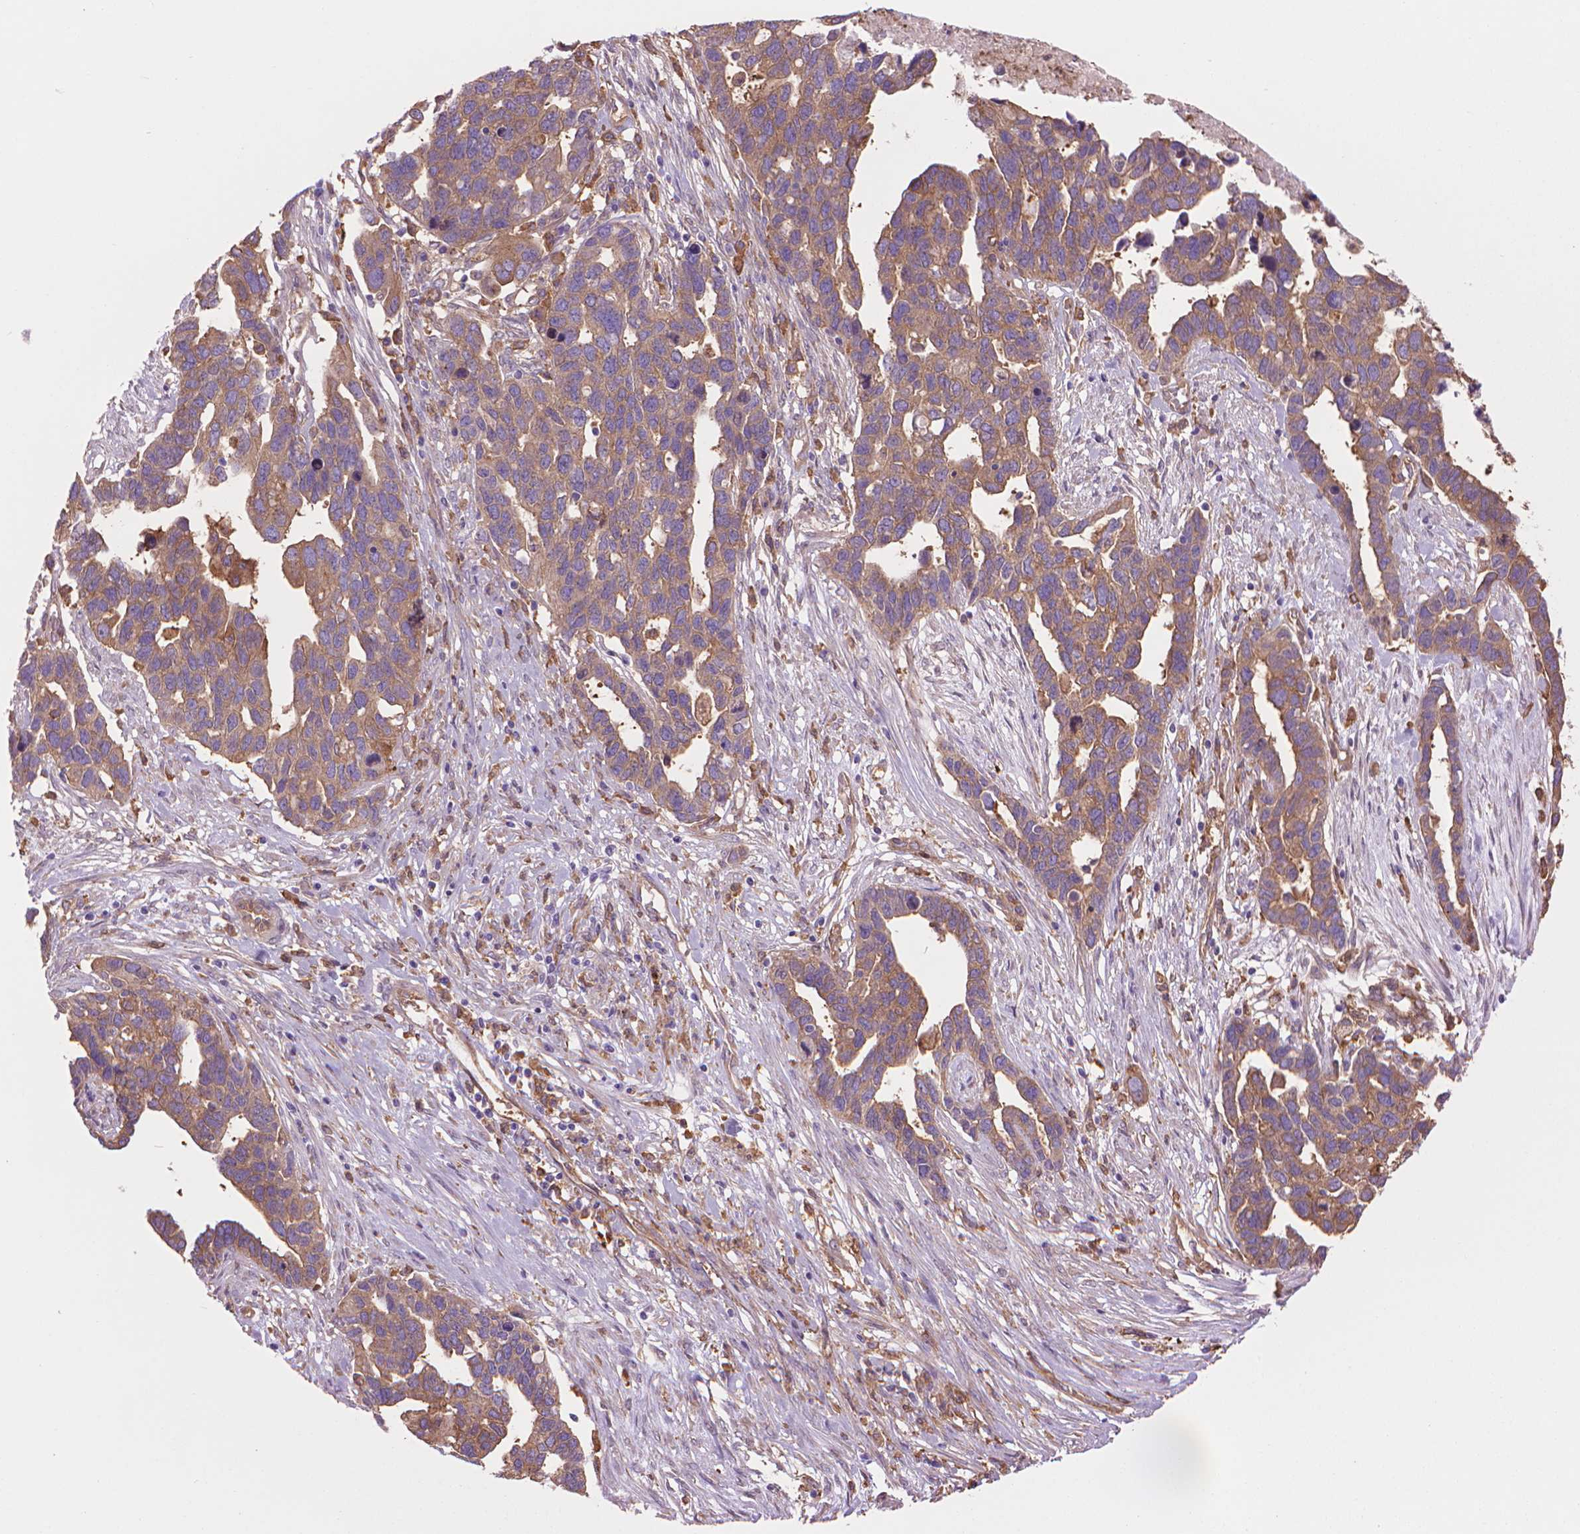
{"staining": {"intensity": "weak", "quantity": ">75%", "location": "cytoplasmic/membranous"}, "tissue": "ovarian cancer", "cell_type": "Tumor cells", "image_type": "cancer", "snomed": [{"axis": "morphology", "description": "Cystadenocarcinoma, serous, NOS"}, {"axis": "topography", "description": "Ovary"}], "caption": "Approximately >75% of tumor cells in serous cystadenocarcinoma (ovarian) show weak cytoplasmic/membranous protein staining as visualized by brown immunohistochemical staining.", "gene": "CORO1B", "patient": {"sex": "female", "age": 54}}